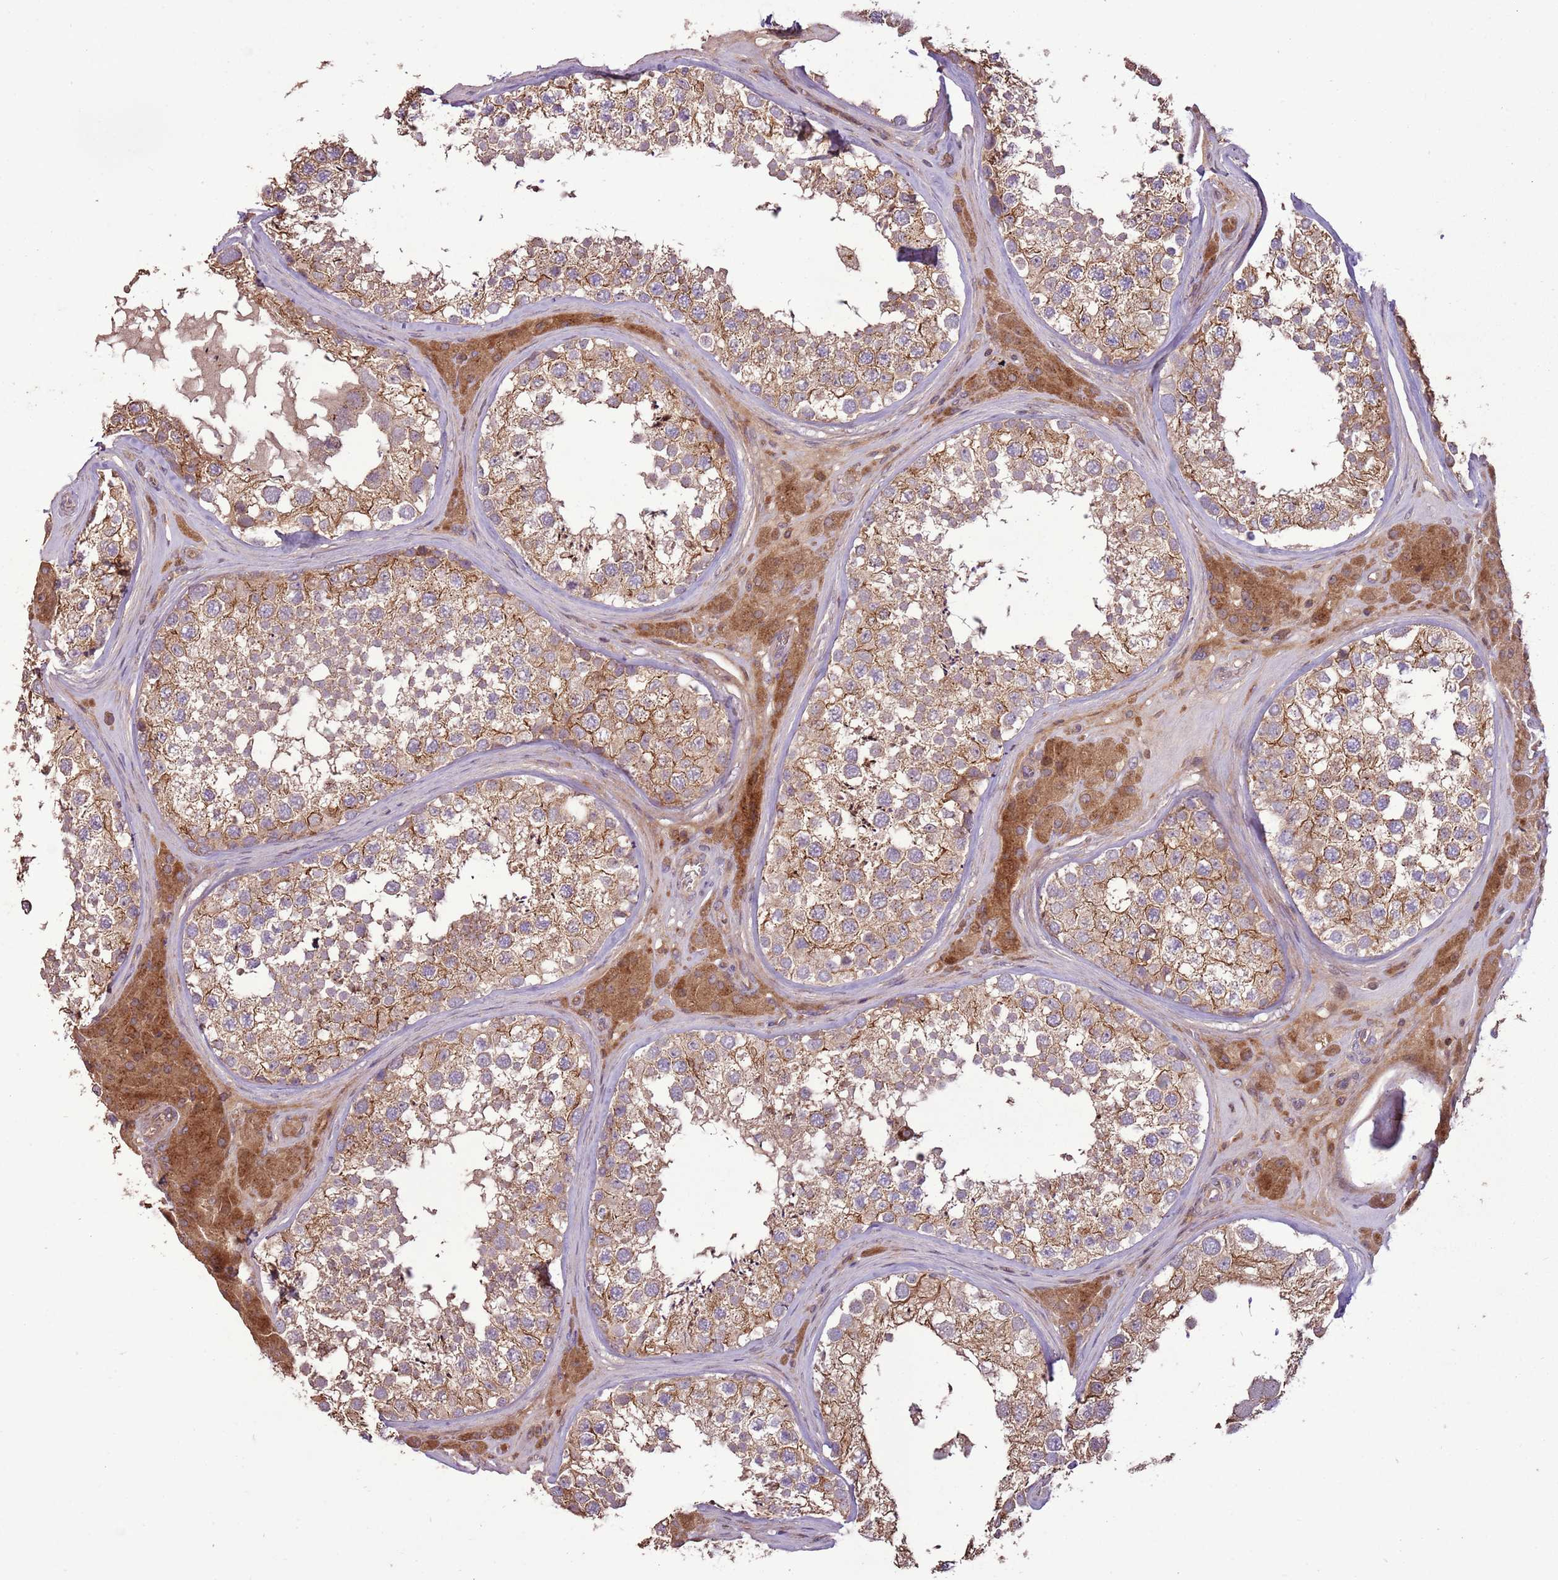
{"staining": {"intensity": "moderate", "quantity": ">75%", "location": "cytoplasmic/membranous"}, "tissue": "testis", "cell_type": "Cells in seminiferous ducts", "image_type": "normal", "snomed": [{"axis": "morphology", "description": "Normal tissue, NOS"}, {"axis": "topography", "description": "Testis"}], "caption": "DAB immunohistochemical staining of benign testis exhibits moderate cytoplasmic/membranous protein expression in approximately >75% of cells in seminiferous ducts.", "gene": "ANKRD24", "patient": {"sex": "male", "age": 46}}